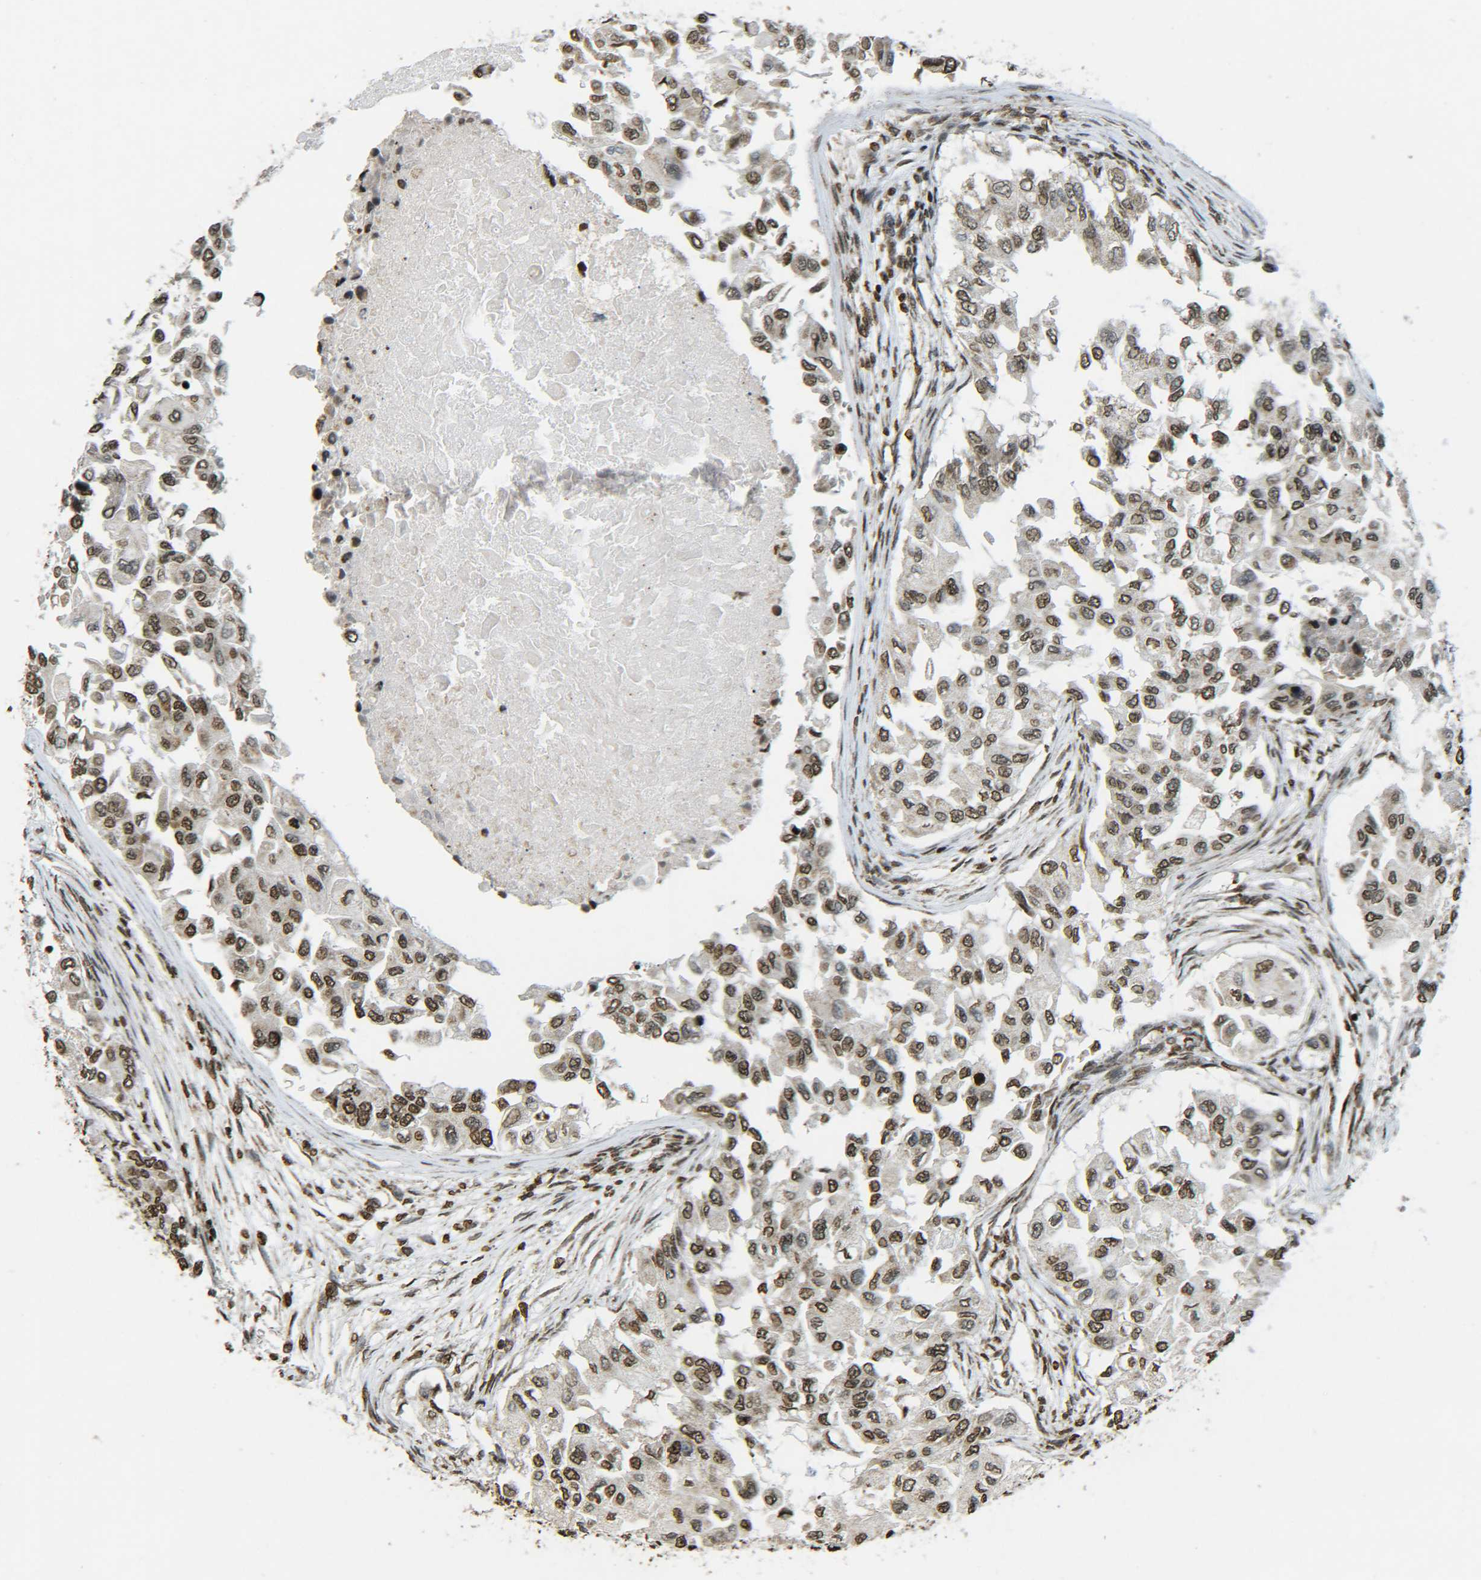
{"staining": {"intensity": "strong", "quantity": ">75%", "location": "nuclear"}, "tissue": "breast cancer", "cell_type": "Tumor cells", "image_type": "cancer", "snomed": [{"axis": "morphology", "description": "Normal tissue, NOS"}, {"axis": "morphology", "description": "Duct carcinoma"}, {"axis": "topography", "description": "Breast"}], "caption": "There is high levels of strong nuclear positivity in tumor cells of intraductal carcinoma (breast), as demonstrated by immunohistochemical staining (brown color).", "gene": "NEUROG2", "patient": {"sex": "female", "age": 49}}